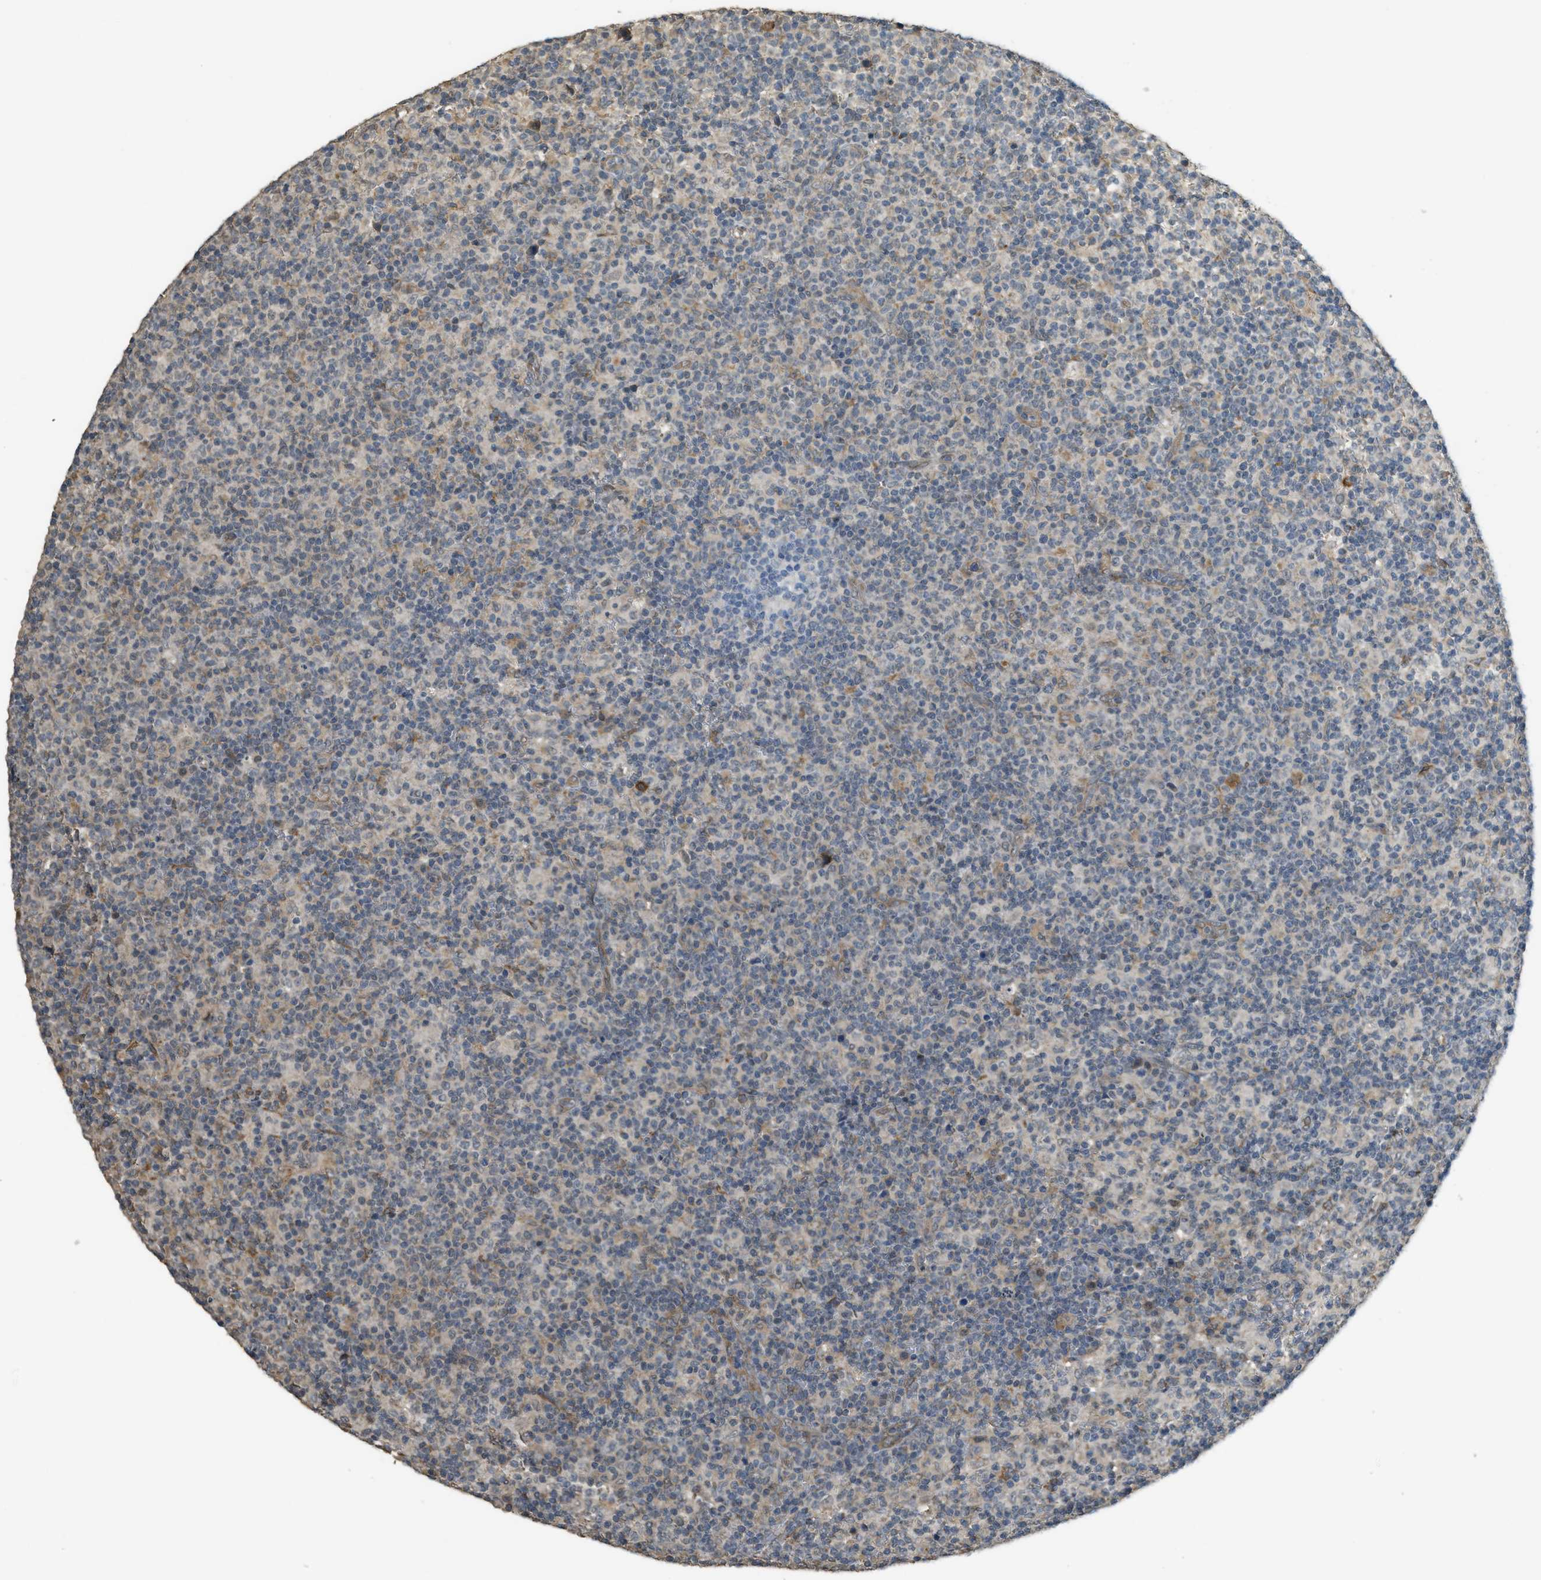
{"staining": {"intensity": "moderate", "quantity": "<25%", "location": "cytoplasmic/membranous"}, "tissue": "lymph node", "cell_type": "Non-germinal center cells", "image_type": "normal", "snomed": [{"axis": "morphology", "description": "Normal tissue, NOS"}, {"axis": "morphology", "description": "Inflammation, NOS"}, {"axis": "topography", "description": "Lymph node"}], "caption": "About <25% of non-germinal center cells in unremarkable human lymph node demonstrate moderate cytoplasmic/membranous protein staining as visualized by brown immunohistochemical staining.", "gene": "IGF2BP2", "patient": {"sex": "male", "age": 55}}